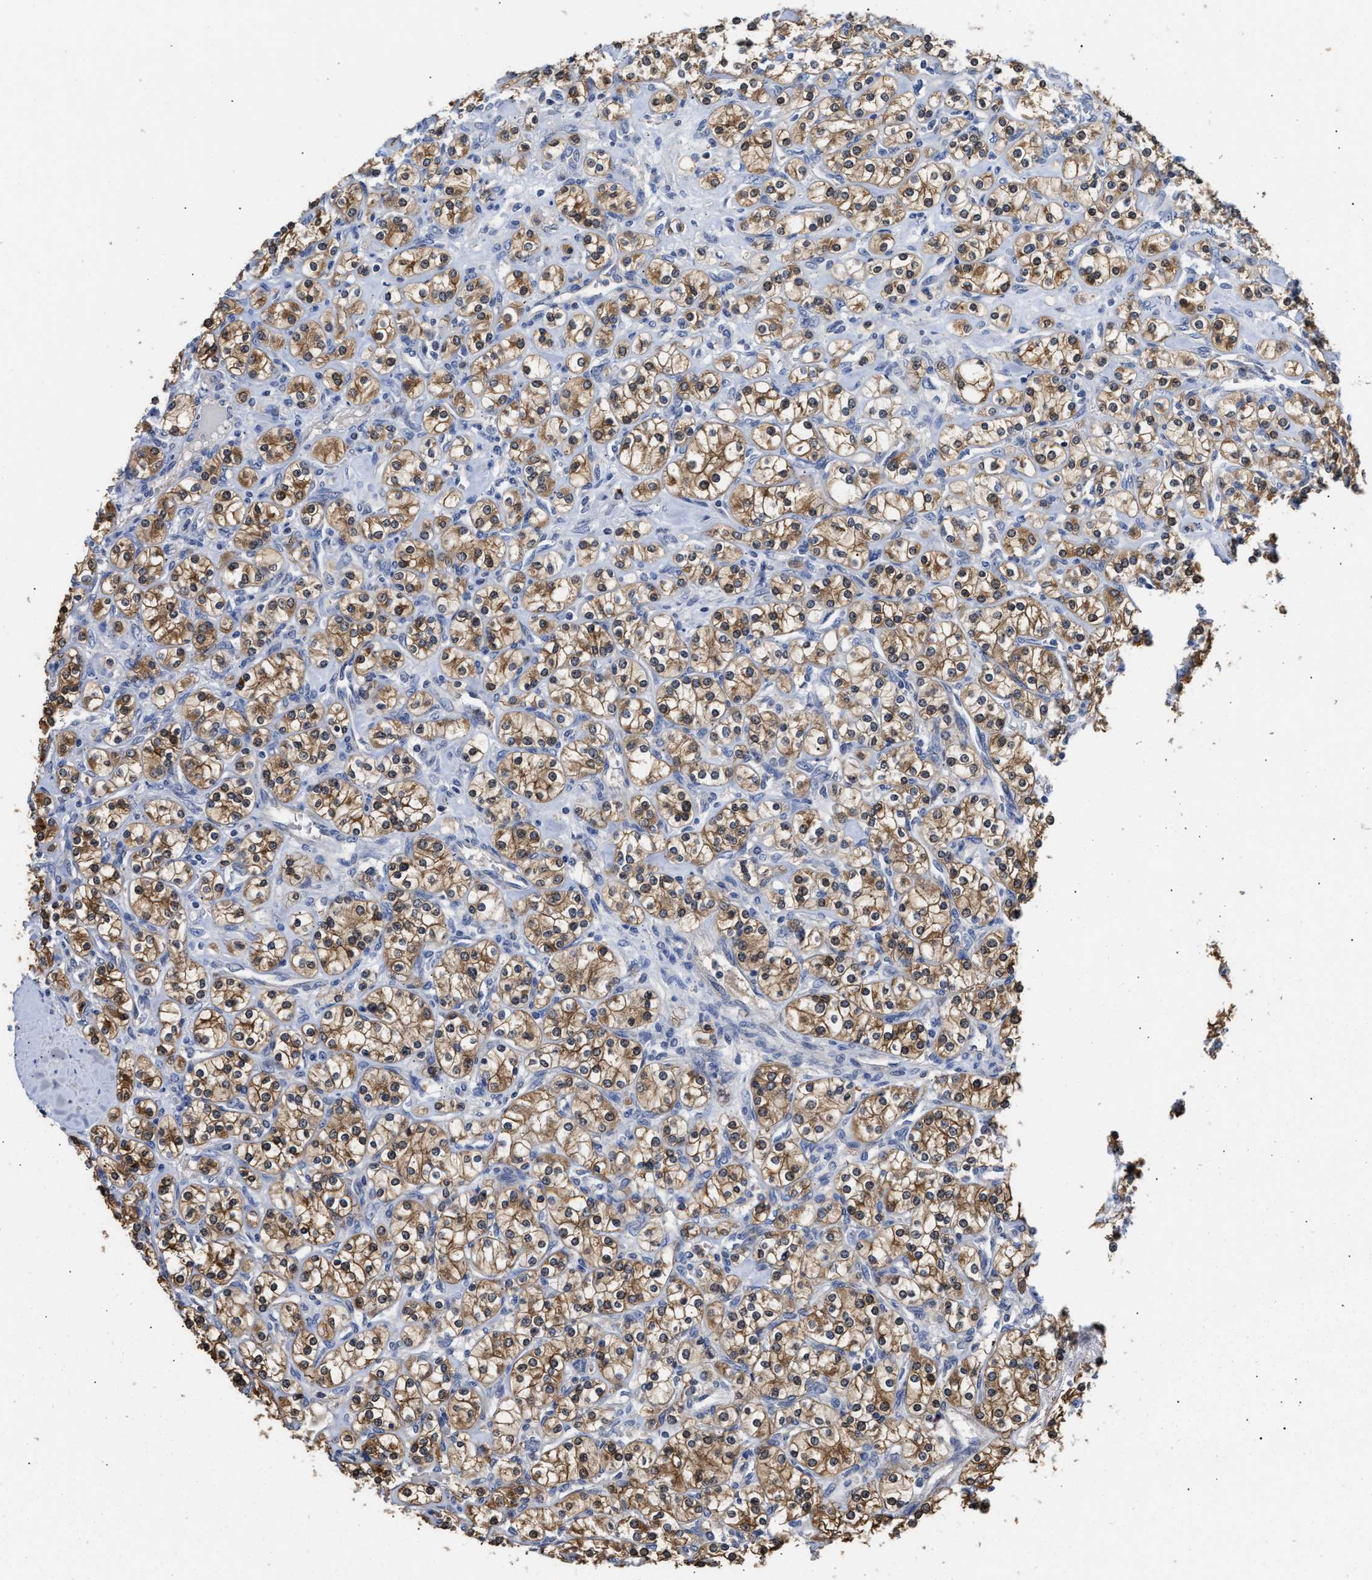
{"staining": {"intensity": "moderate", "quantity": ">75%", "location": "cytoplasmic/membranous"}, "tissue": "renal cancer", "cell_type": "Tumor cells", "image_type": "cancer", "snomed": [{"axis": "morphology", "description": "Adenocarcinoma, NOS"}, {"axis": "topography", "description": "Kidney"}], "caption": "Immunohistochemical staining of human adenocarcinoma (renal) demonstrates medium levels of moderate cytoplasmic/membranous protein staining in approximately >75% of tumor cells. Immunohistochemistry (ihc) stains the protein in brown and the nuclei are stained blue.", "gene": "KLHDC1", "patient": {"sex": "male", "age": 77}}